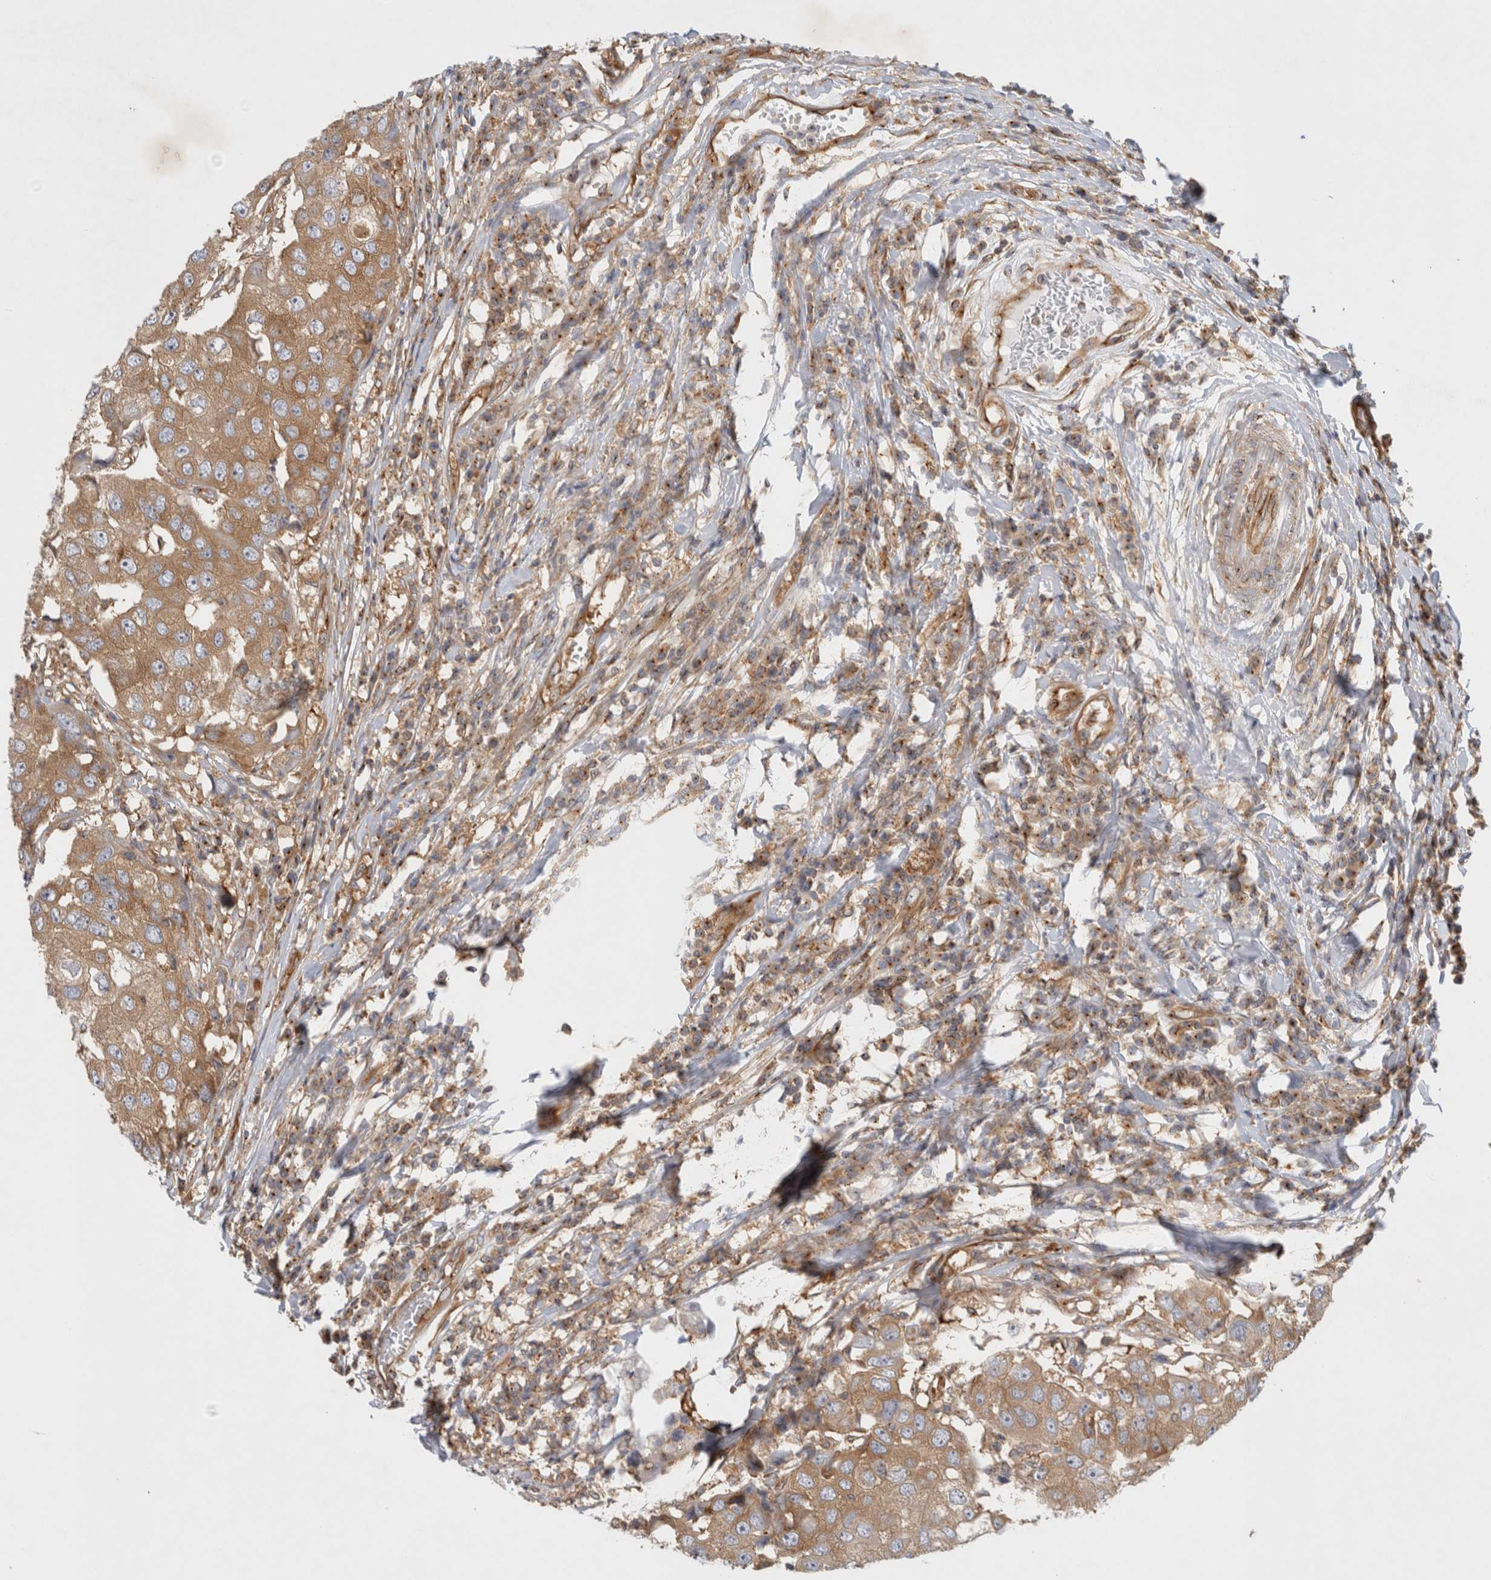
{"staining": {"intensity": "moderate", "quantity": ">75%", "location": "cytoplasmic/membranous"}, "tissue": "breast cancer", "cell_type": "Tumor cells", "image_type": "cancer", "snomed": [{"axis": "morphology", "description": "Duct carcinoma"}, {"axis": "topography", "description": "Breast"}], "caption": "A photomicrograph showing moderate cytoplasmic/membranous staining in approximately >75% of tumor cells in intraductal carcinoma (breast), as visualized by brown immunohistochemical staining.", "gene": "GPR150", "patient": {"sex": "female", "age": 27}}